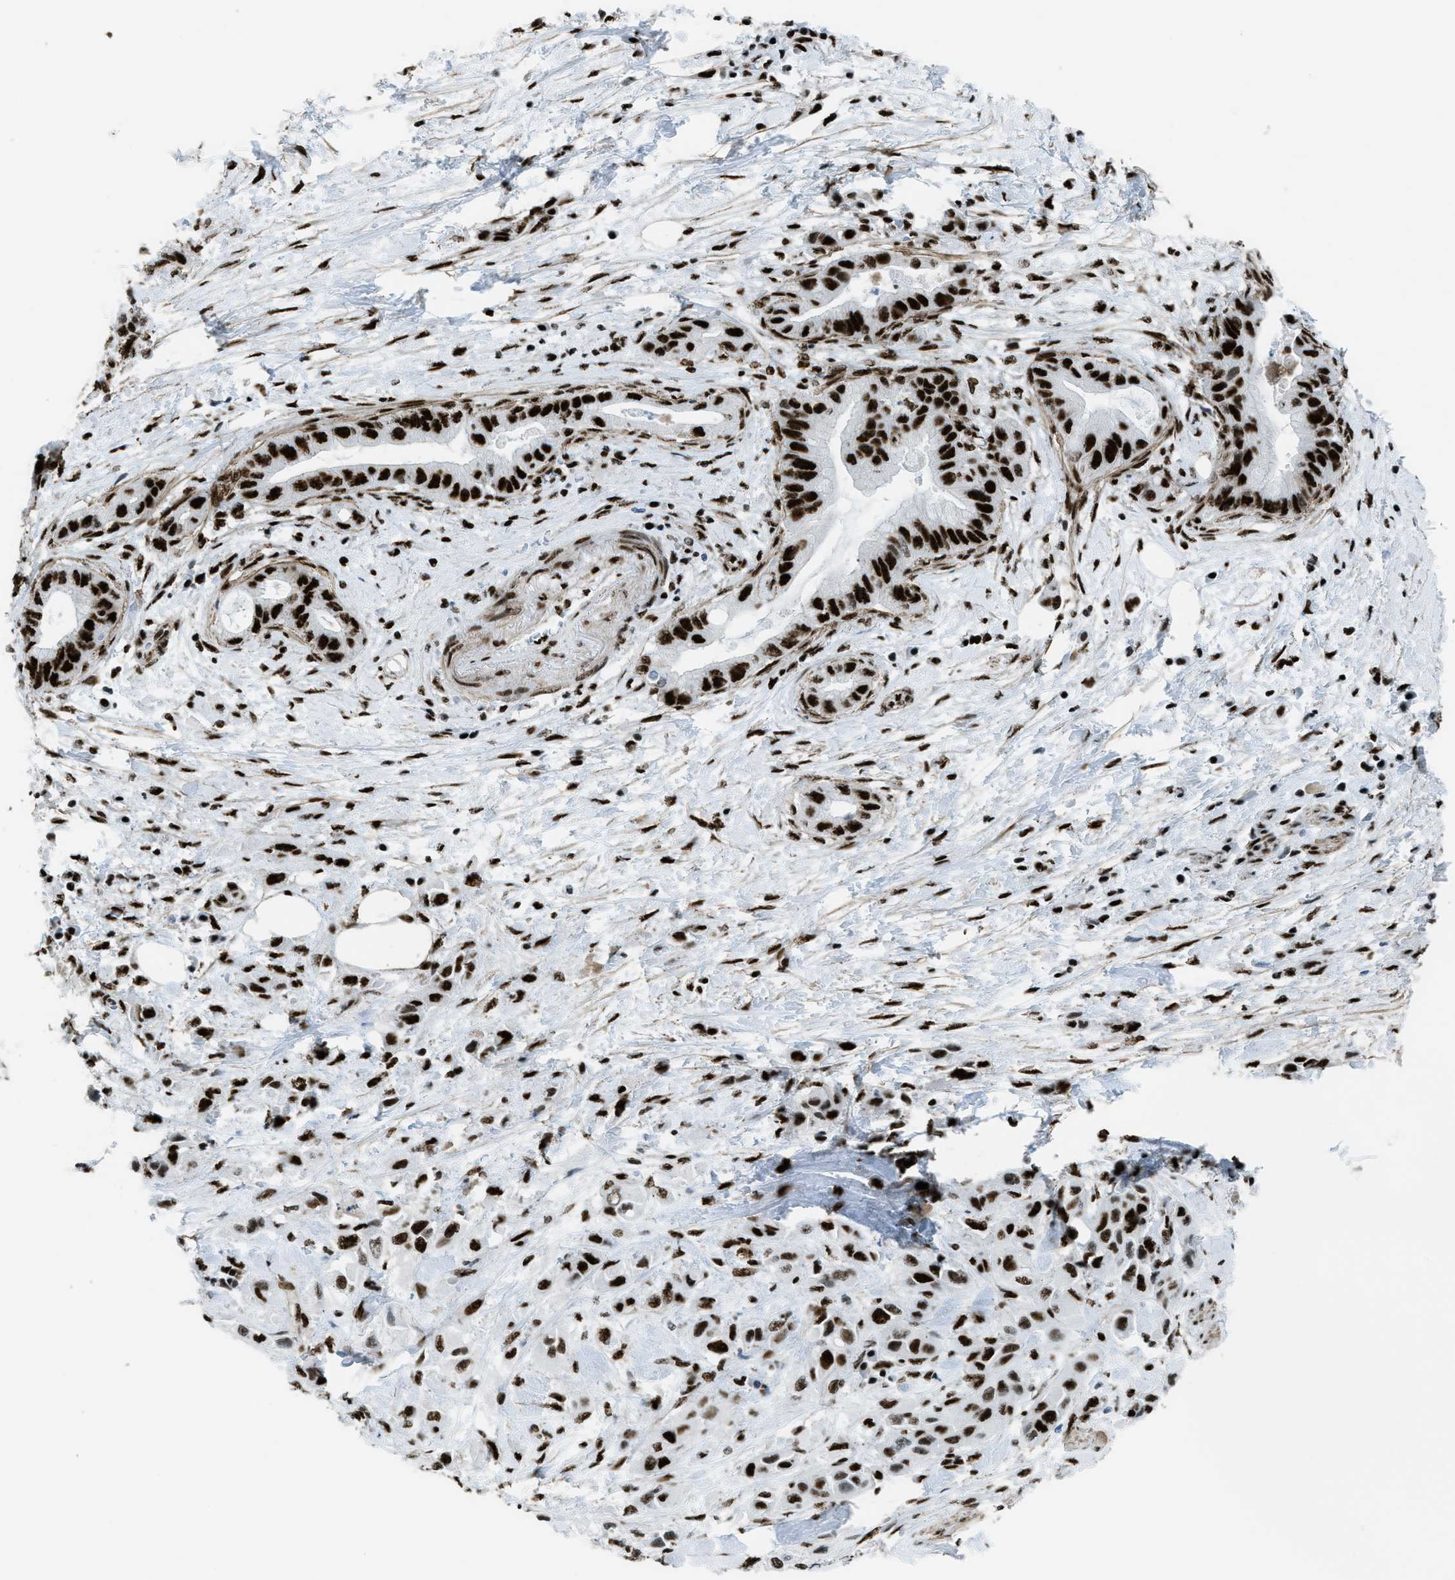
{"staining": {"intensity": "strong", "quantity": ">75%", "location": "nuclear"}, "tissue": "pancreatic cancer", "cell_type": "Tumor cells", "image_type": "cancer", "snomed": [{"axis": "morphology", "description": "Adenocarcinoma, NOS"}, {"axis": "topography", "description": "Pancreas"}], "caption": "High-magnification brightfield microscopy of pancreatic adenocarcinoma stained with DAB (3,3'-diaminobenzidine) (brown) and counterstained with hematoxylin (blue). tumor cells exhibit strong nuclear staining is present in about>75% of cells. (IHC, brightfield microscopy, high magnification).", "gene": "ZNF207", "patient": {"sex": "female", "age": 73}}